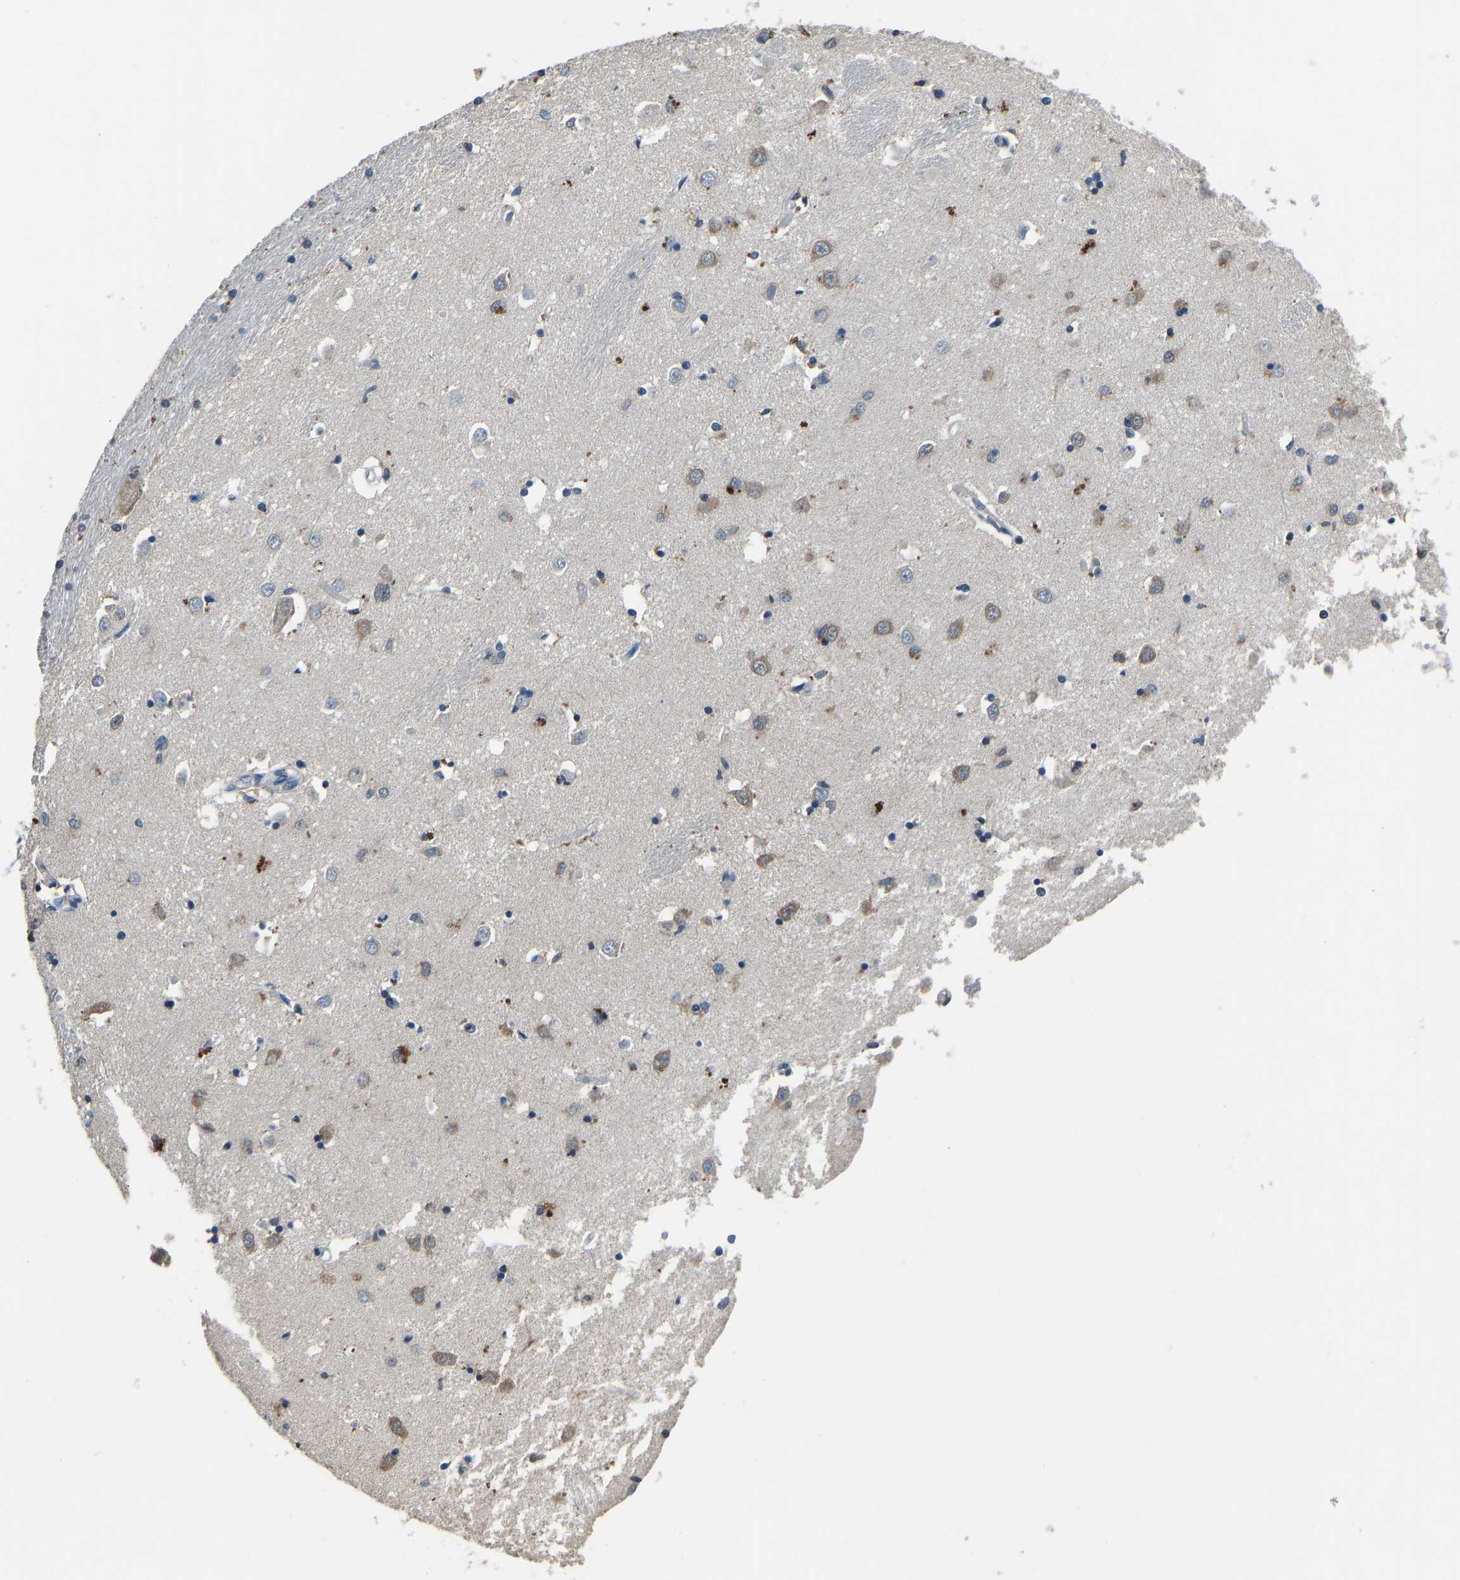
{"staining": {"intensity": "moderate", "quantity": "<25%", "location": "nuclear"}, "tissue": "caudate", "cell_type": "Glial cells", "image_type": "normal", "snomed": [{"axis": "morphology", "description": "Normal tissue, NOS"}, {"axis": "topography", "description": "Lateral ventricle wall"}], "caption": "DAB immunohistochemical staining of unremarkable human caudate exhibits moderate nuclear protein expression in approximately <25% of glial cells.", "gene": "TOX4", "patient": {"sex": "female", "age": 19}}